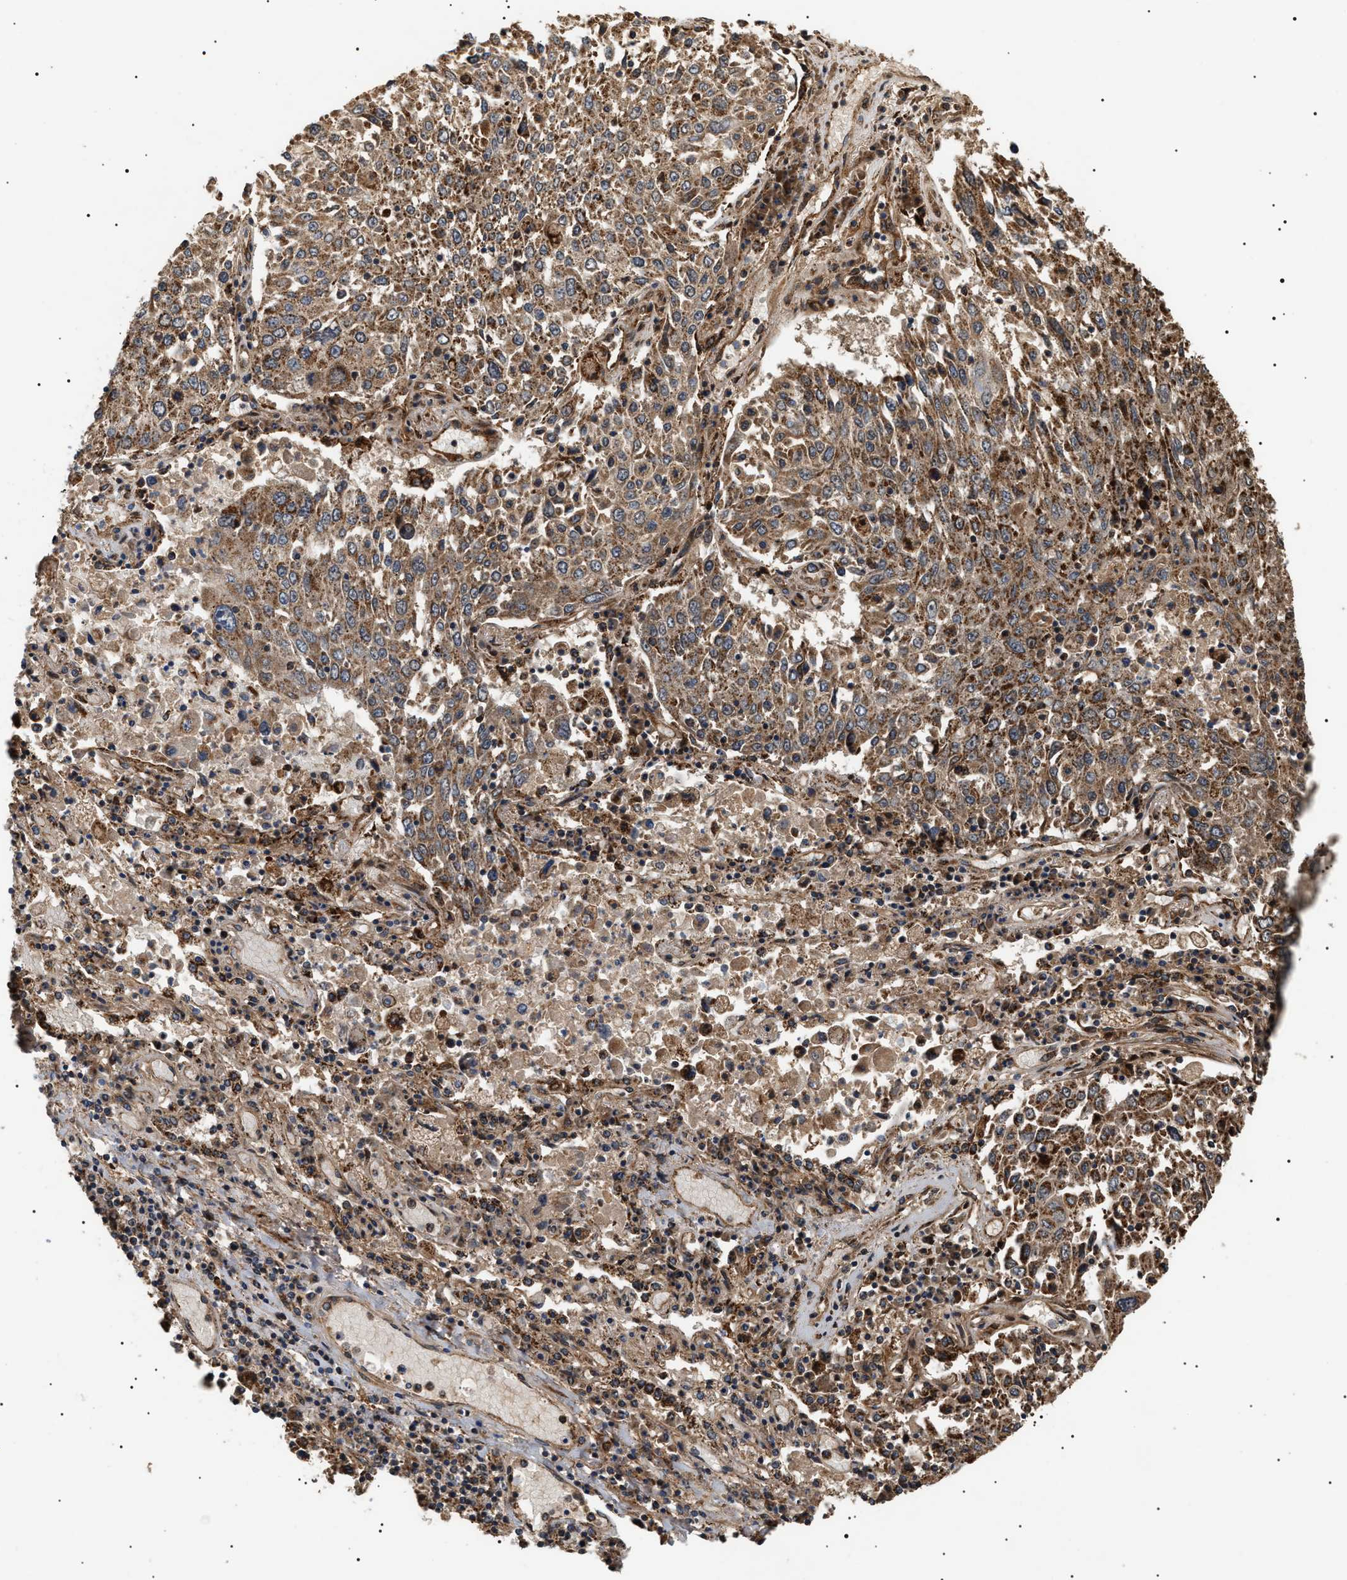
{"staining": {"intensity": "moderate", "quantity": ">75%", "location": "cytoplasmic/membranous"}, "tissue": "lung cancer", "cell_type": "Tumor cells", "image_type": "cancer", "snomed": [{"axis": "morphology", "description": "Squamous cell carcinoma, NOS"}, {"axis": "topography", "description": "Lung"}], "caption": "Immunohistochemistry (IHC) histopathology image of neoplastic tissue: lung squamous cell carcinoma stained using immunohistochemistry (IHC) displays medium levels of moderate protein expression localized specifically in the cytoplasmic/membranous of tumor cells, appearing as a cytoplasmic/membranous brown color.", "gene": "ZBTB26", "patient": {"sex": "male", "age": 65}}